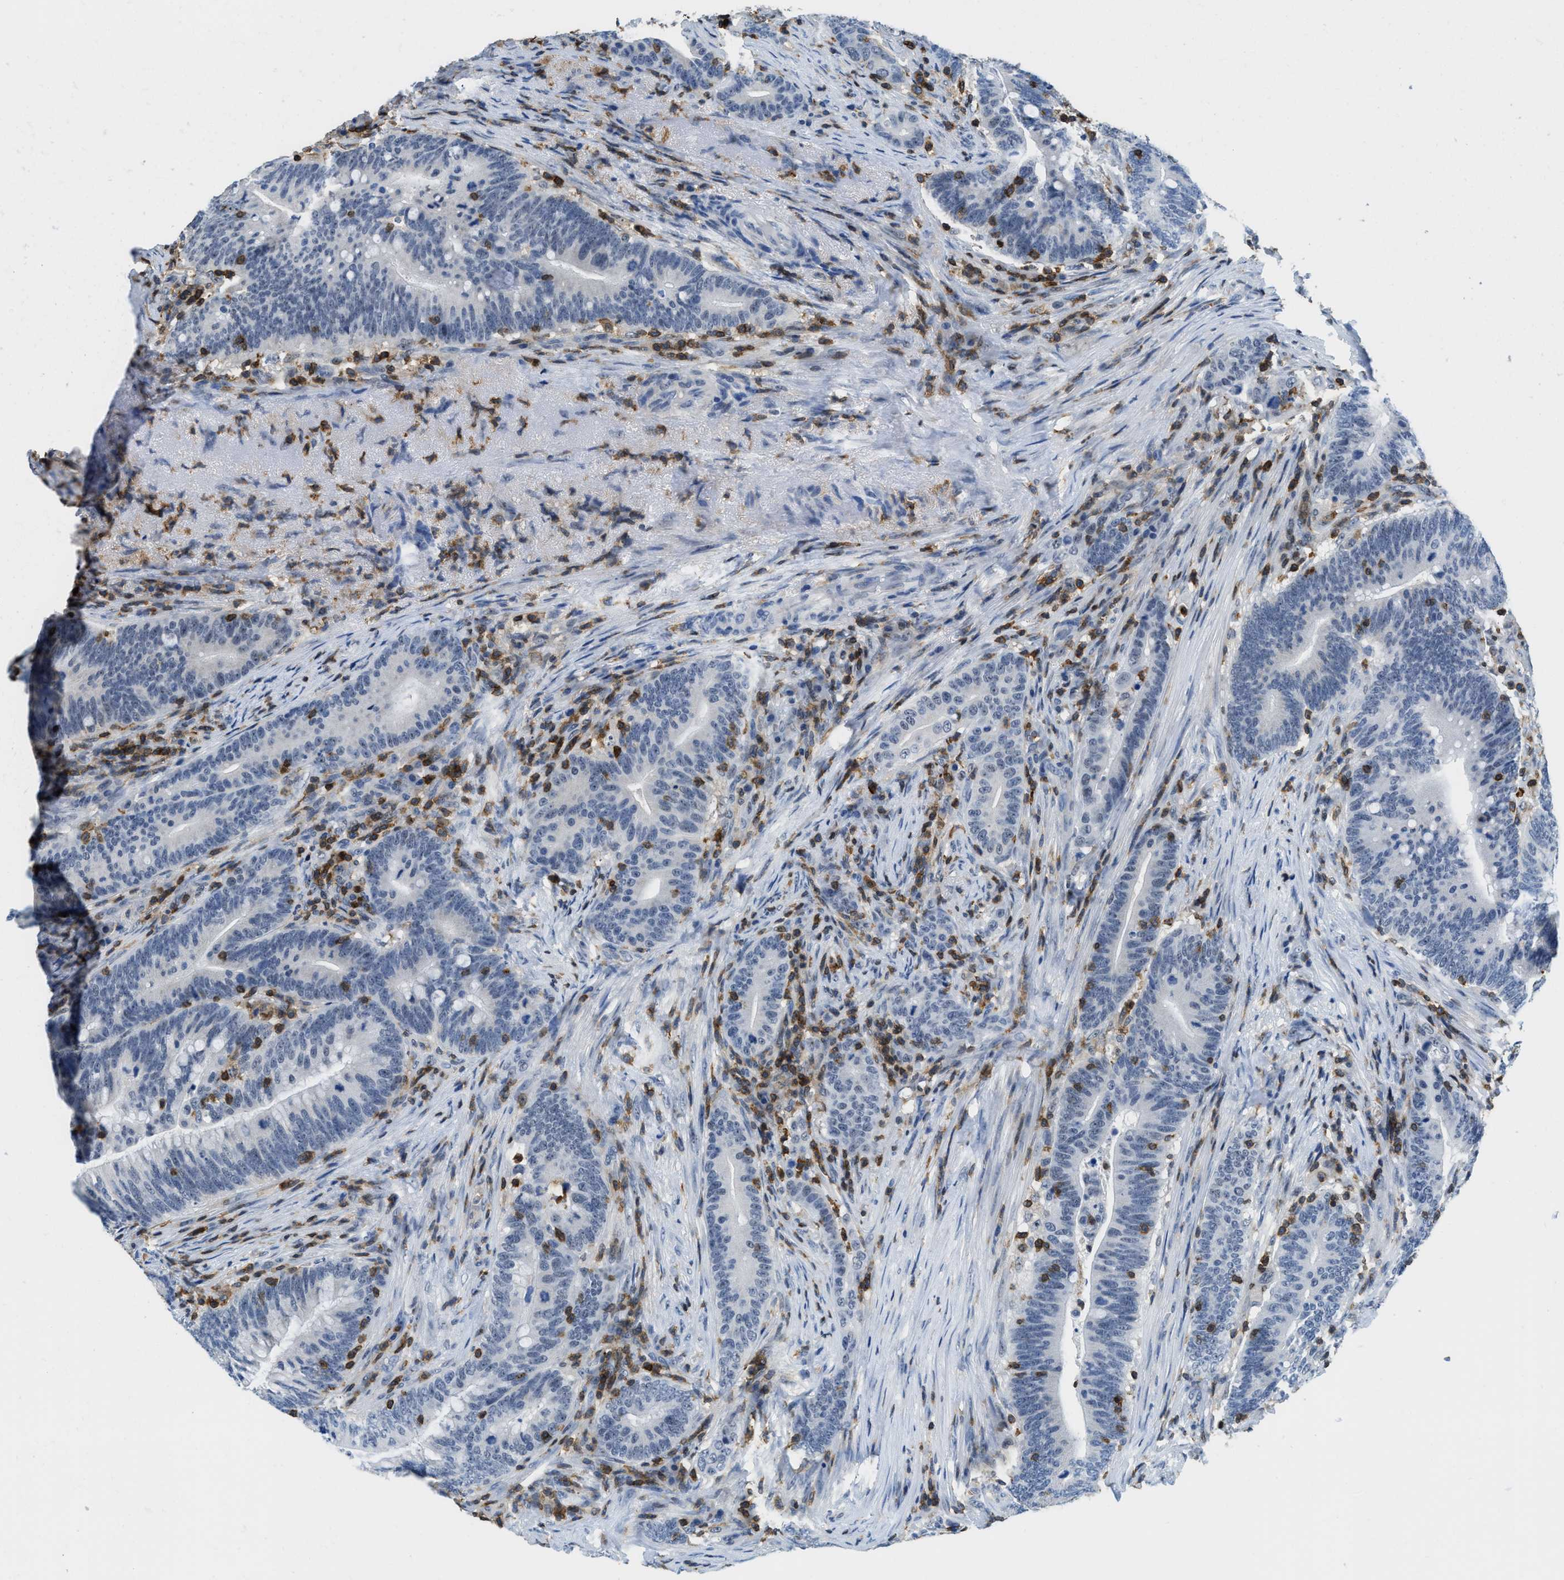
{"staining": {"intensity": "negative", "quantity": "none", "location": "none"}, "tissue": "colorectal cancer", "cell_type": "Tumor cells", "image_type": "cancer", "snomed": [{"axis": "morphology", "description": "Normal tissue, NOS"}, {"axis": "morphology", "description": "Adenocarcinoma, NOS"}, {"axis": "topography", "description": "Colon"}], "caption": "This image is of colorectal adenocarcinoma stained with IHC to label a protein in brown with the nuclei are counter-stained blue. There is no positivity in tumor cells.", "gene": "FAM151A", "patient": {"sex": "female", "age": 66}}